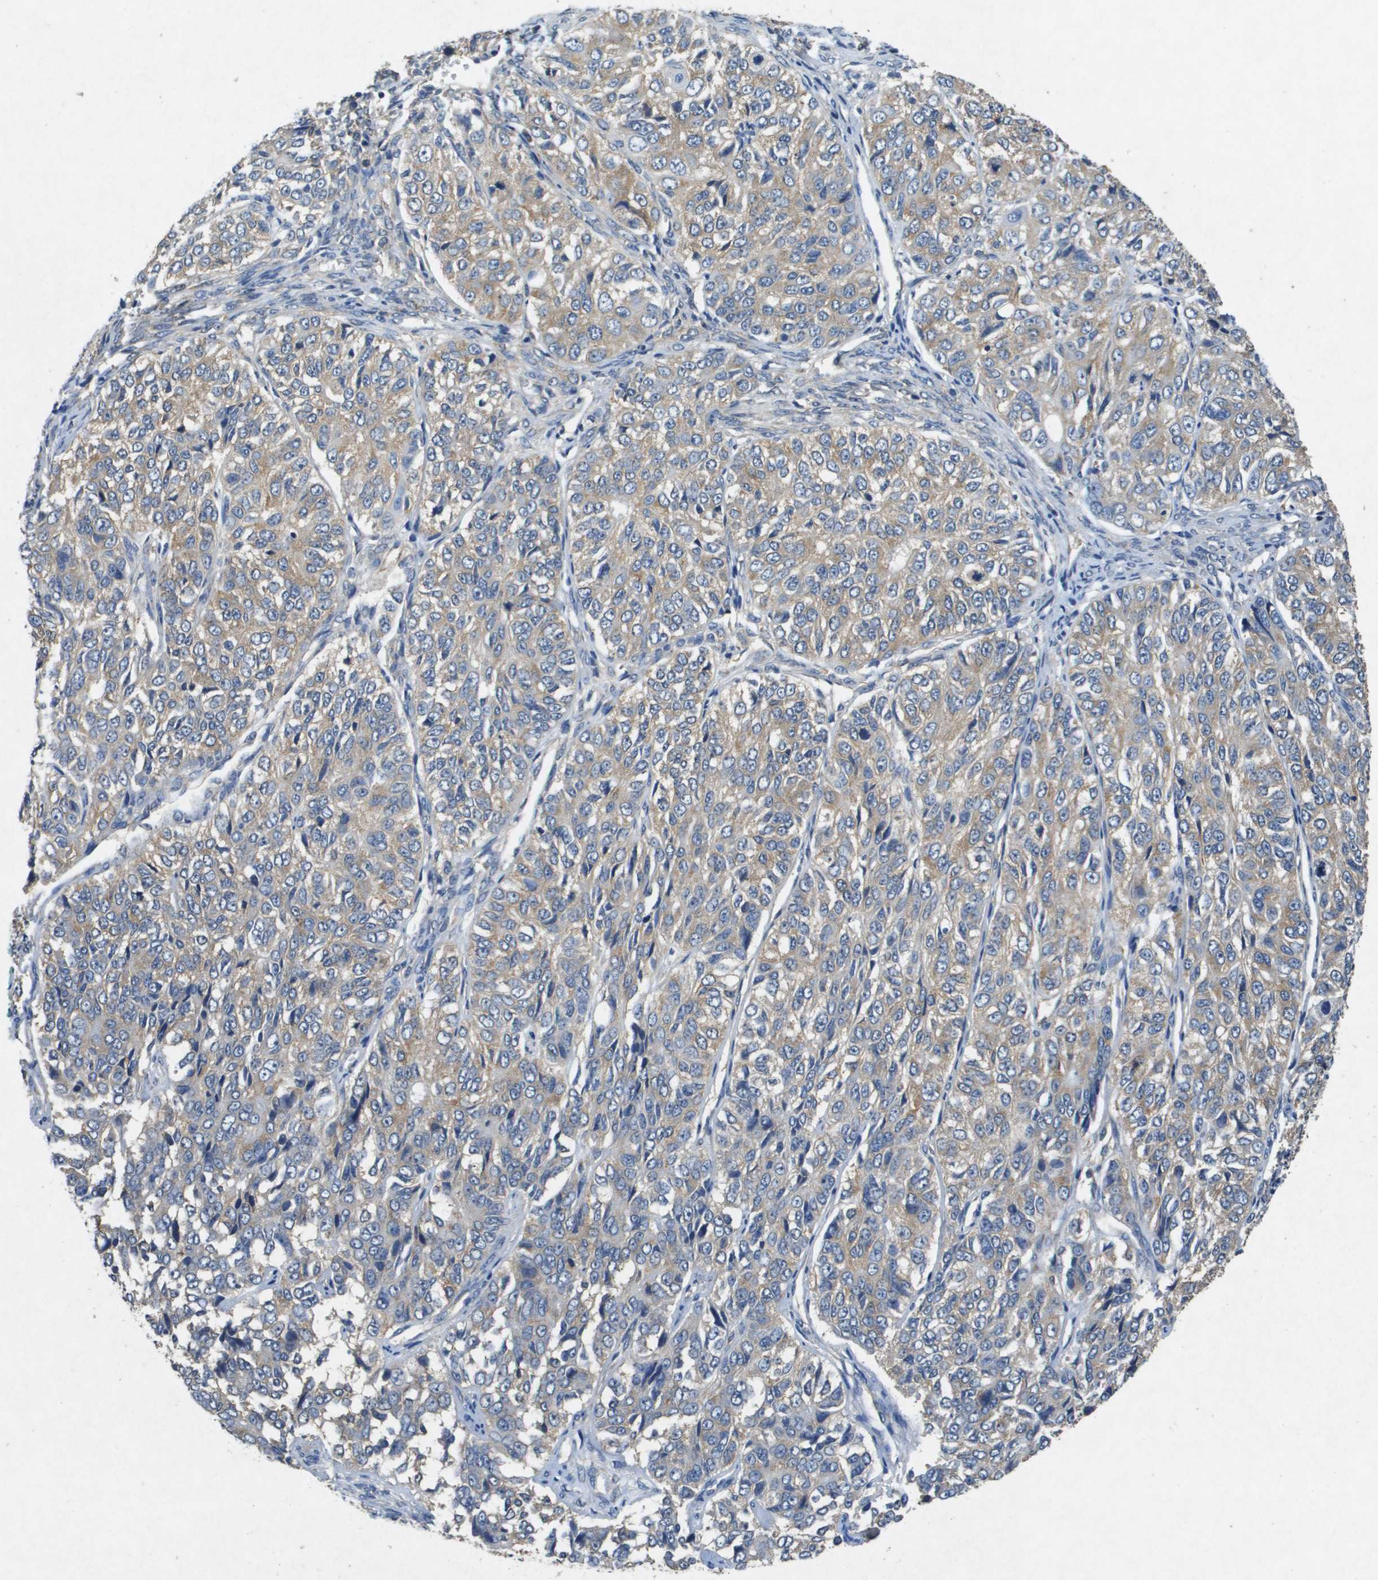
{"staining": {"intensity": "weak", "quantity": ">75%", "location": "cytoplasmic/membranous"}, "tissue": "ovarian cancer", "cell_type": "Tumor cells", "image_type": "cancer", "snomed": [{"axis": "morphology", "description": "Carcinoma, endometroid"}, {"axis": "topography", "description": "Ovary"}], "caption": "DAB immunohistochemical staining of human ovarian endometroid carcinoma displays weak cytoplasmic/membranous protein positivity in about >75% of tumor cells.", "gene": "PTPRT", "patient": {"sex": "female", "age": 51}}